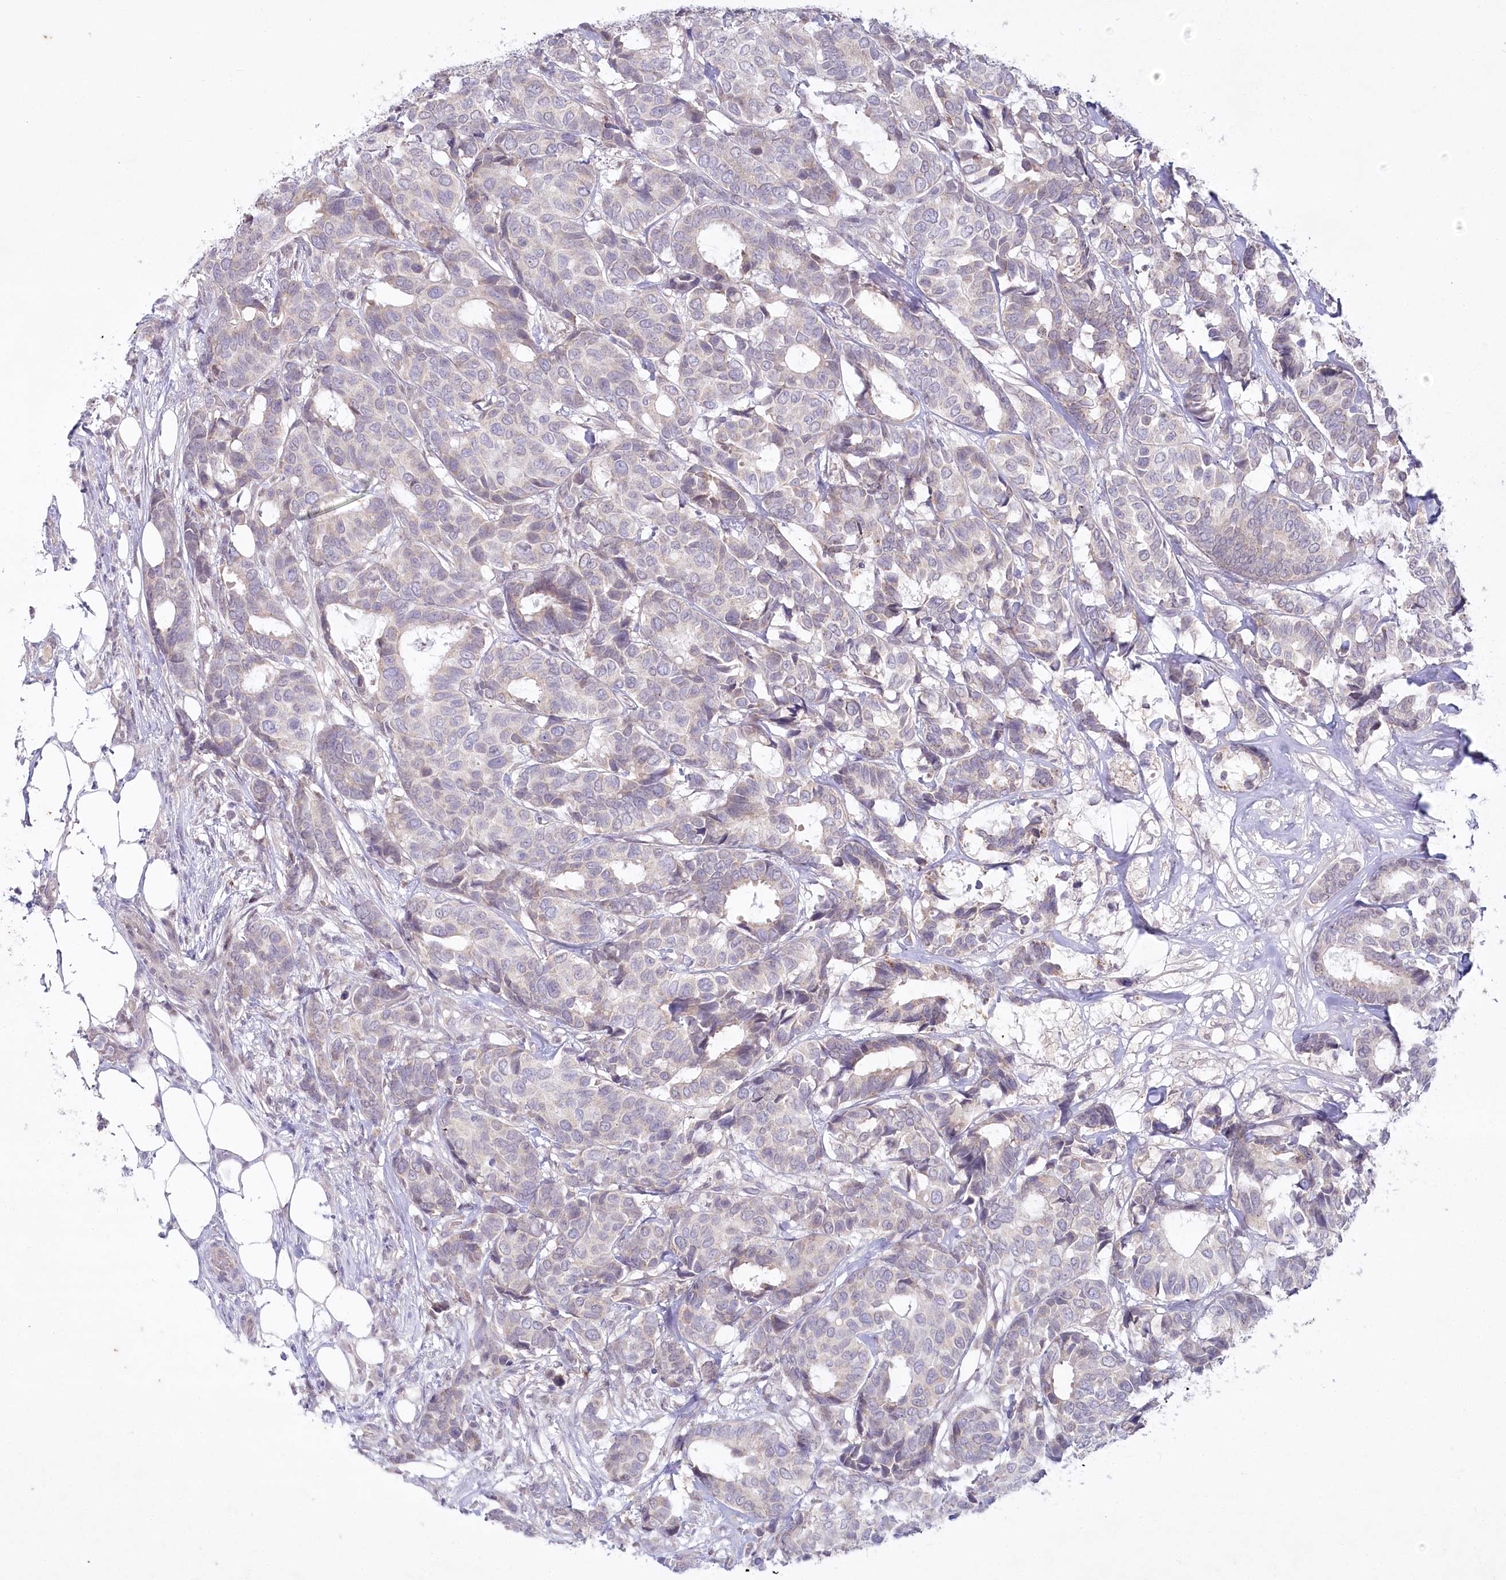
{"staining": {"intensity": "weak", "quantity": "<25%", "location": "nuclear"}, "tissue": "breast cancer", "cell_type": "Tumor cells", "image_type": "cancer", "snomed": [{"axis": "morphology", "description": "Duct carcinoma"}, {"axis": "topography", "description": "Breast"}], "caption": "Immunohistochemical staining of human breast infiltrating ductal carcinoma demonstrates no significant expression in tumor cells.", "gene": "ABITRAM", "patient": {"sex": "female", "age": 87}}